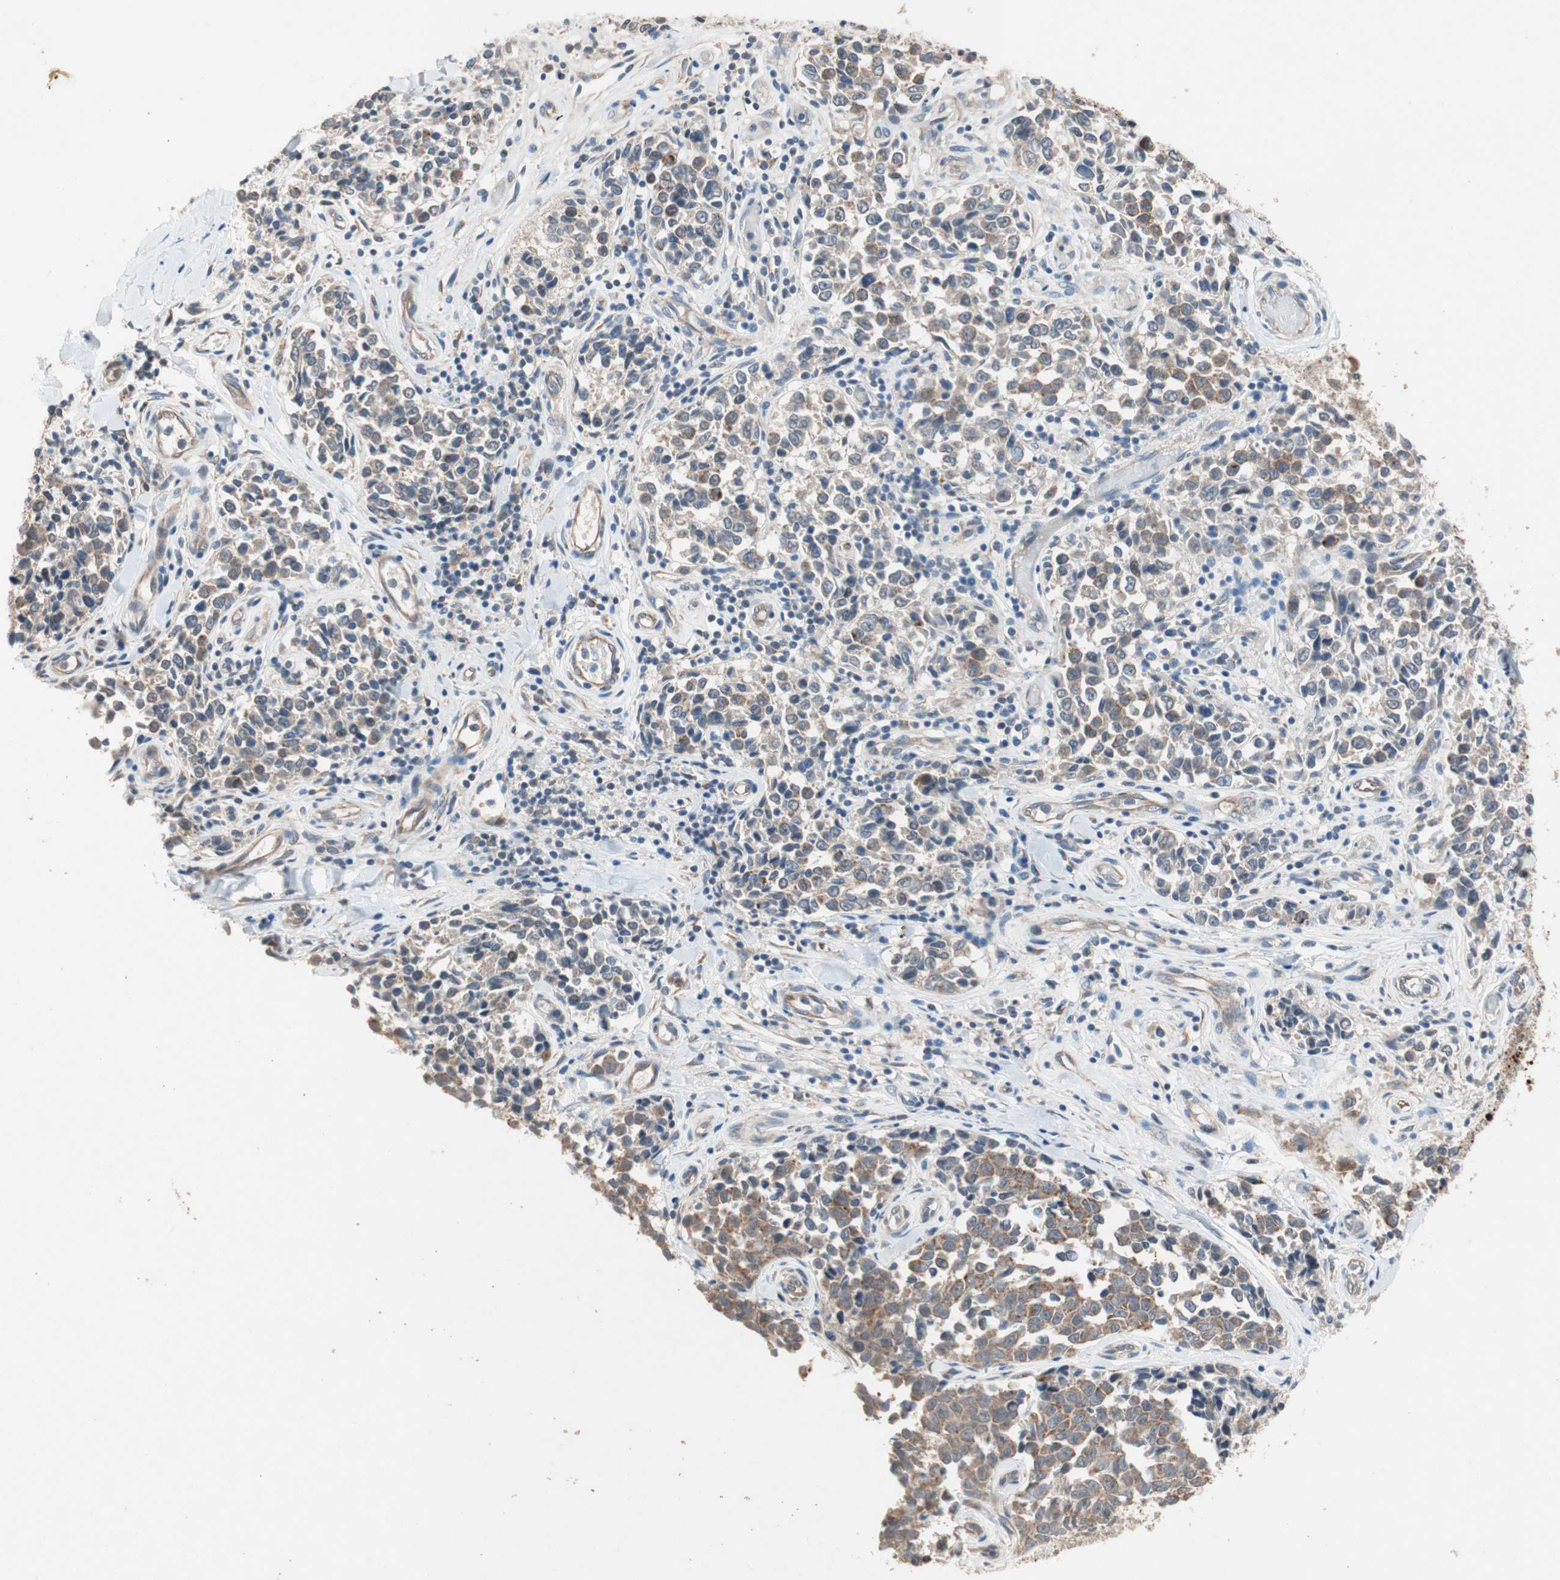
{"staining": {"intensity": "moderate", "quantity": ">75%", "location": "cytoplasmic/membranous"}, "tissue": "melanoma", "cell_type": "Tumor cells", "image_type": "cancer", "snomed": [{"axis": "morphology", "description": "Malignant melanoma, NOS"}, {"axis": "topography", "description": "Skin"}], "caption": "Immunohistochemistry histopathology image of neoplastic tissue: human melanoma stained using immunohistochemistry (IHC) displays medium levels of moderate protein expression localized specifically in the cytoplasmic/membranous of tumor cells, appearing as a cytoplasmic/membranous brown color.", "gene": "NCLN", "patient": {"sex": "female", "age": 64}}